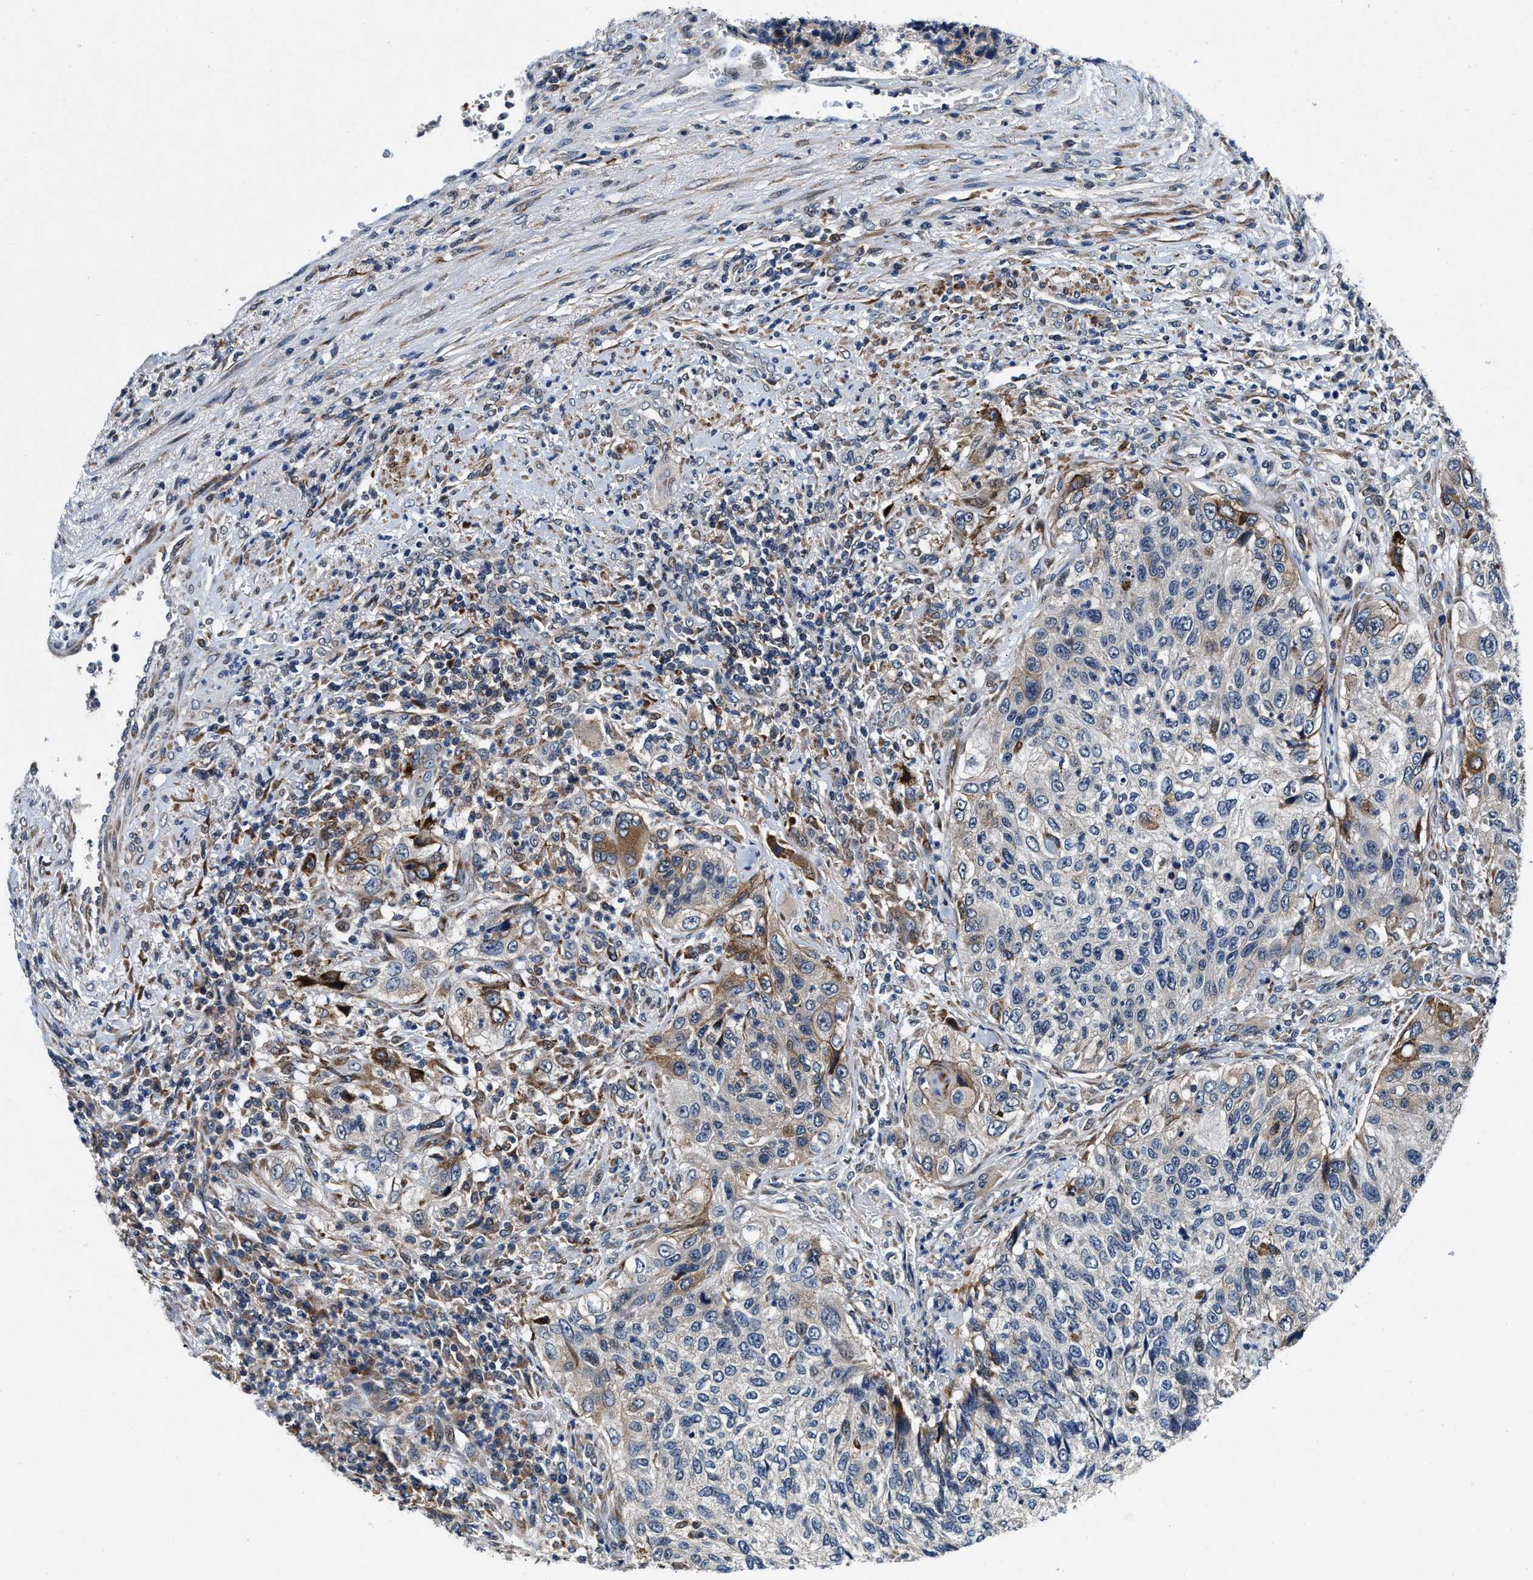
{"staining": {"intensity": "moderate", "quantity": "<25%", "location": "nuclear"}, "tissue": "urothelial cancer", "cell_type": "Tumor cells", "image_type": "cancer", "snomed": [{"axis": "morphology", "description": "Urothelial carcinoma, High grade"}, {"axis": "topography", "description": "Urinary bladder"}], "caption": "Protein expression analysis of human high-grade urothelial carcinoma reveals moderate nuclear positivity in approximately <25% of tumor cells.", "gene": "C2orf66", "patient": {"sex": "female", "age": 60}}